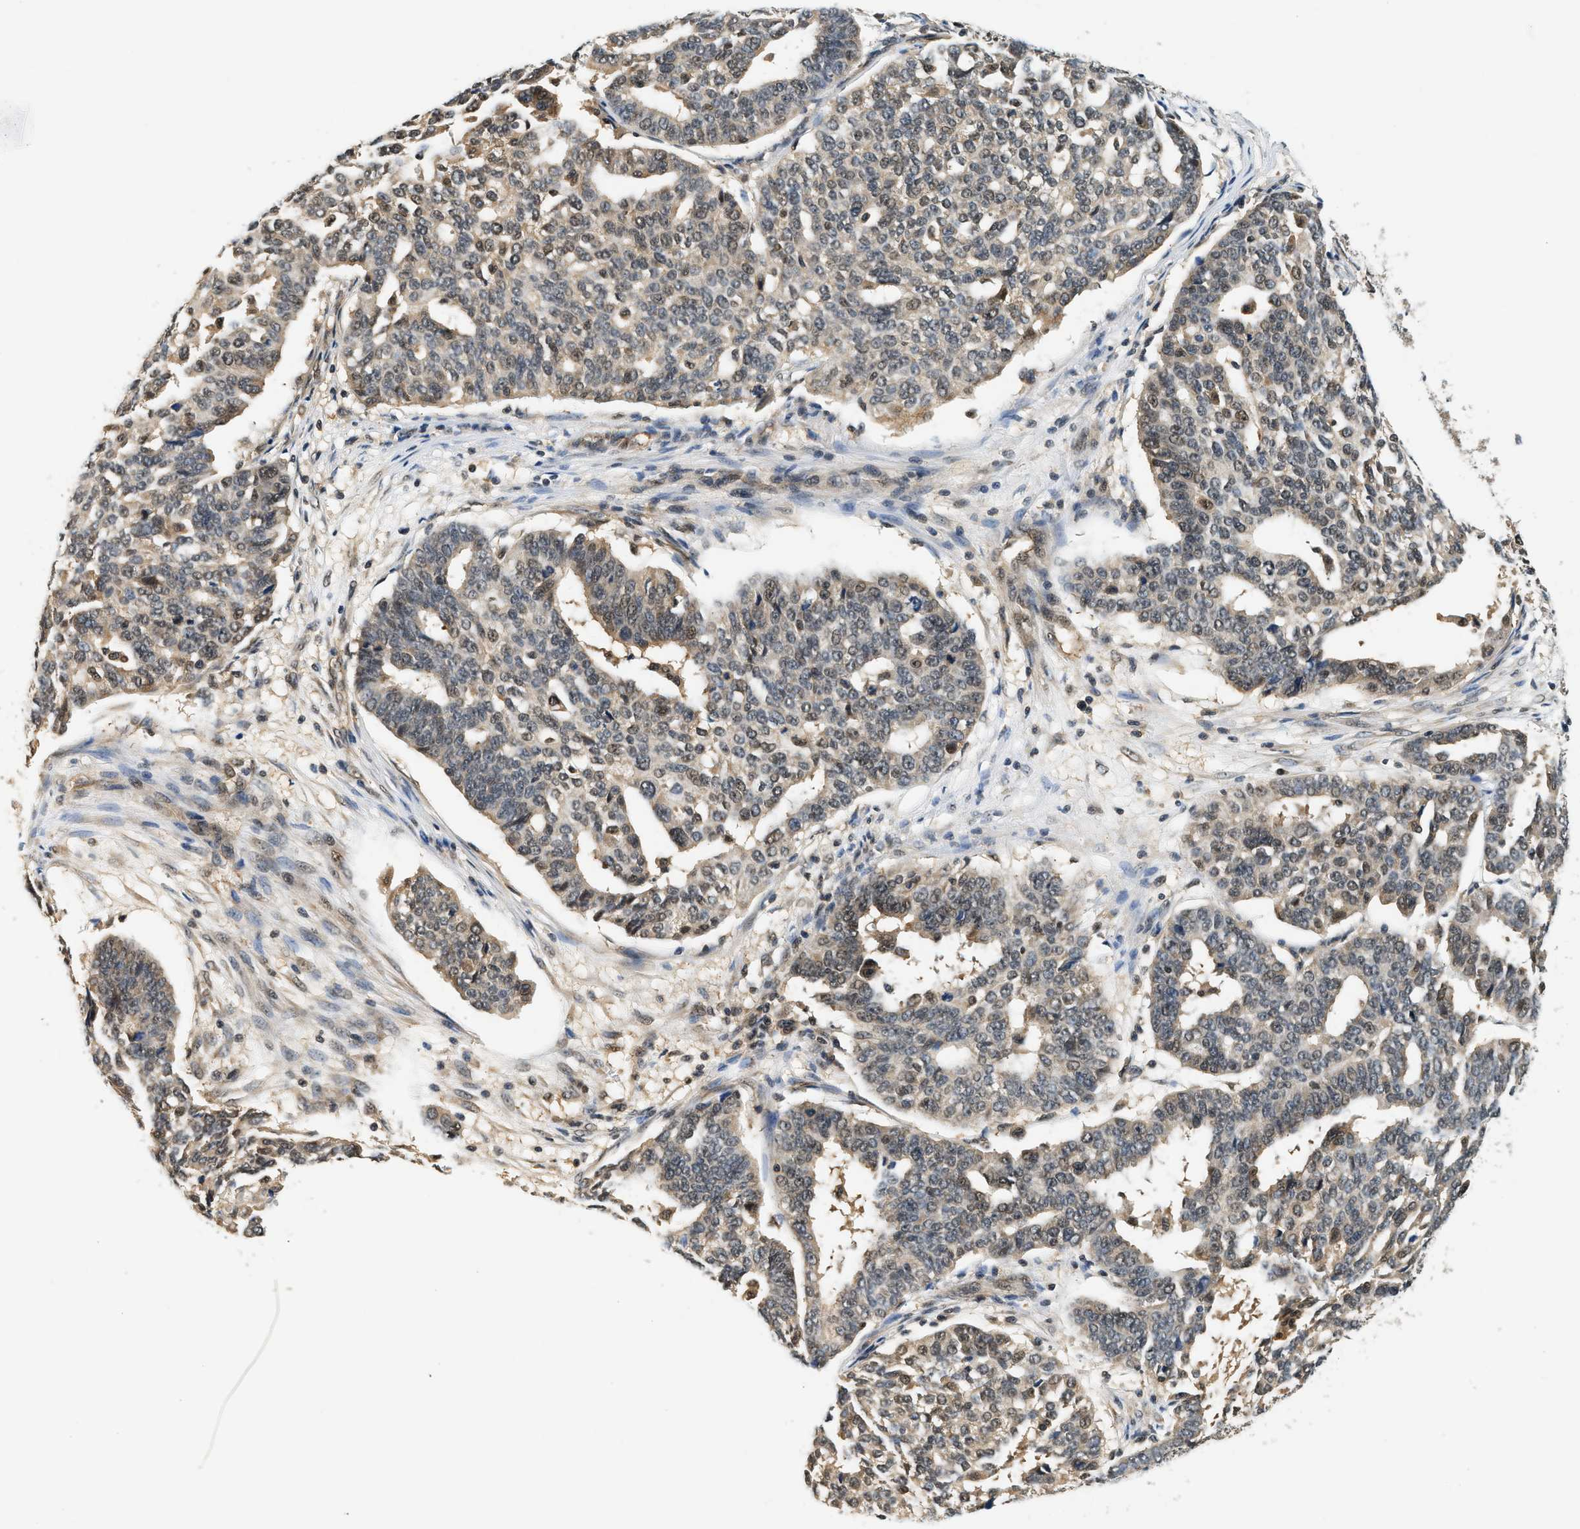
{"staining": {"intensity": "weak", "quantity": ">75%", "location": "cytoplasmic/membranous"}, "tissue": "ovarian cancer", "cell_type": "Tumor cells", "image_type": "cancer", "snomed": [{"axis": "morphology", "description": "Cystadenocarcinoma, serous, NOS"}, {"axis": "topography", "description": "Ovary"}], "caption": "Immunohistochemical staining of human ovarian cancer exhibits weak cytoplasmic/membranous protein staining in approximately >75% of tumor cells.", "gene": "PSMD3", "patient": {"sex": "female", "age": 59}}